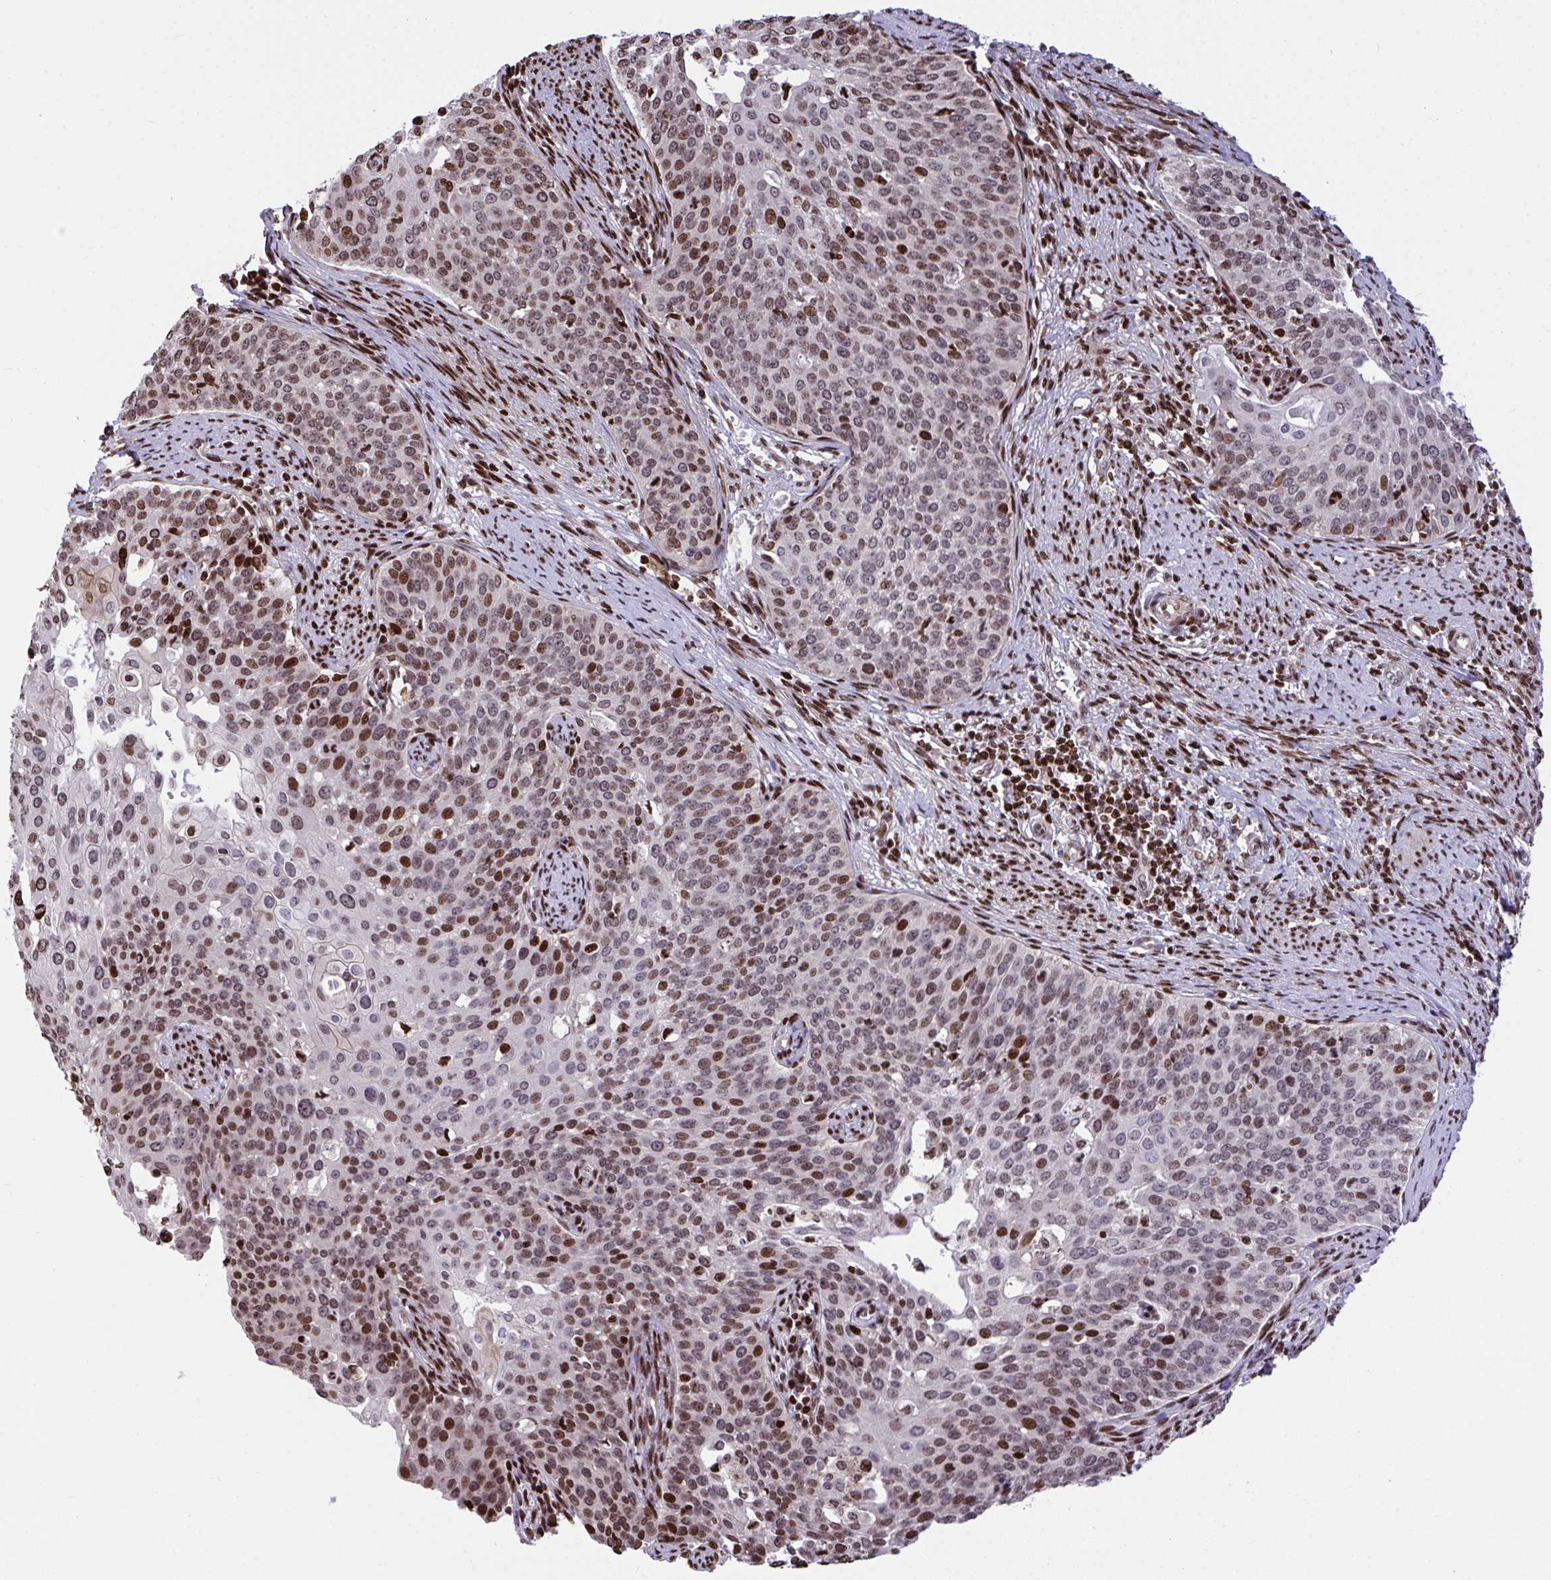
{"staining": {"intensity": "moderate", "quantity": ">75%", "location": "nuclear"}, "tissue": "cervical cancer", "cell_type": "Tumor cells", "image_type": "cancer", "snomed": [{"axis": "morphology", "description": "Squamous cell carcinoma, NOS"}, {"axis": "topography", "description": "Cervix"}], "caption": "Immunohistochemical staining of squamous cell carcinoma (cervical) demonstrates medium levels of moderate nuclear positivity in approximately >75% of tumor cells. (brown staining indicates protein expression, while blue staining denotes nuclei).", "gene": "RAPGEF5", "patient": {"sex": "female", "age": 44}}